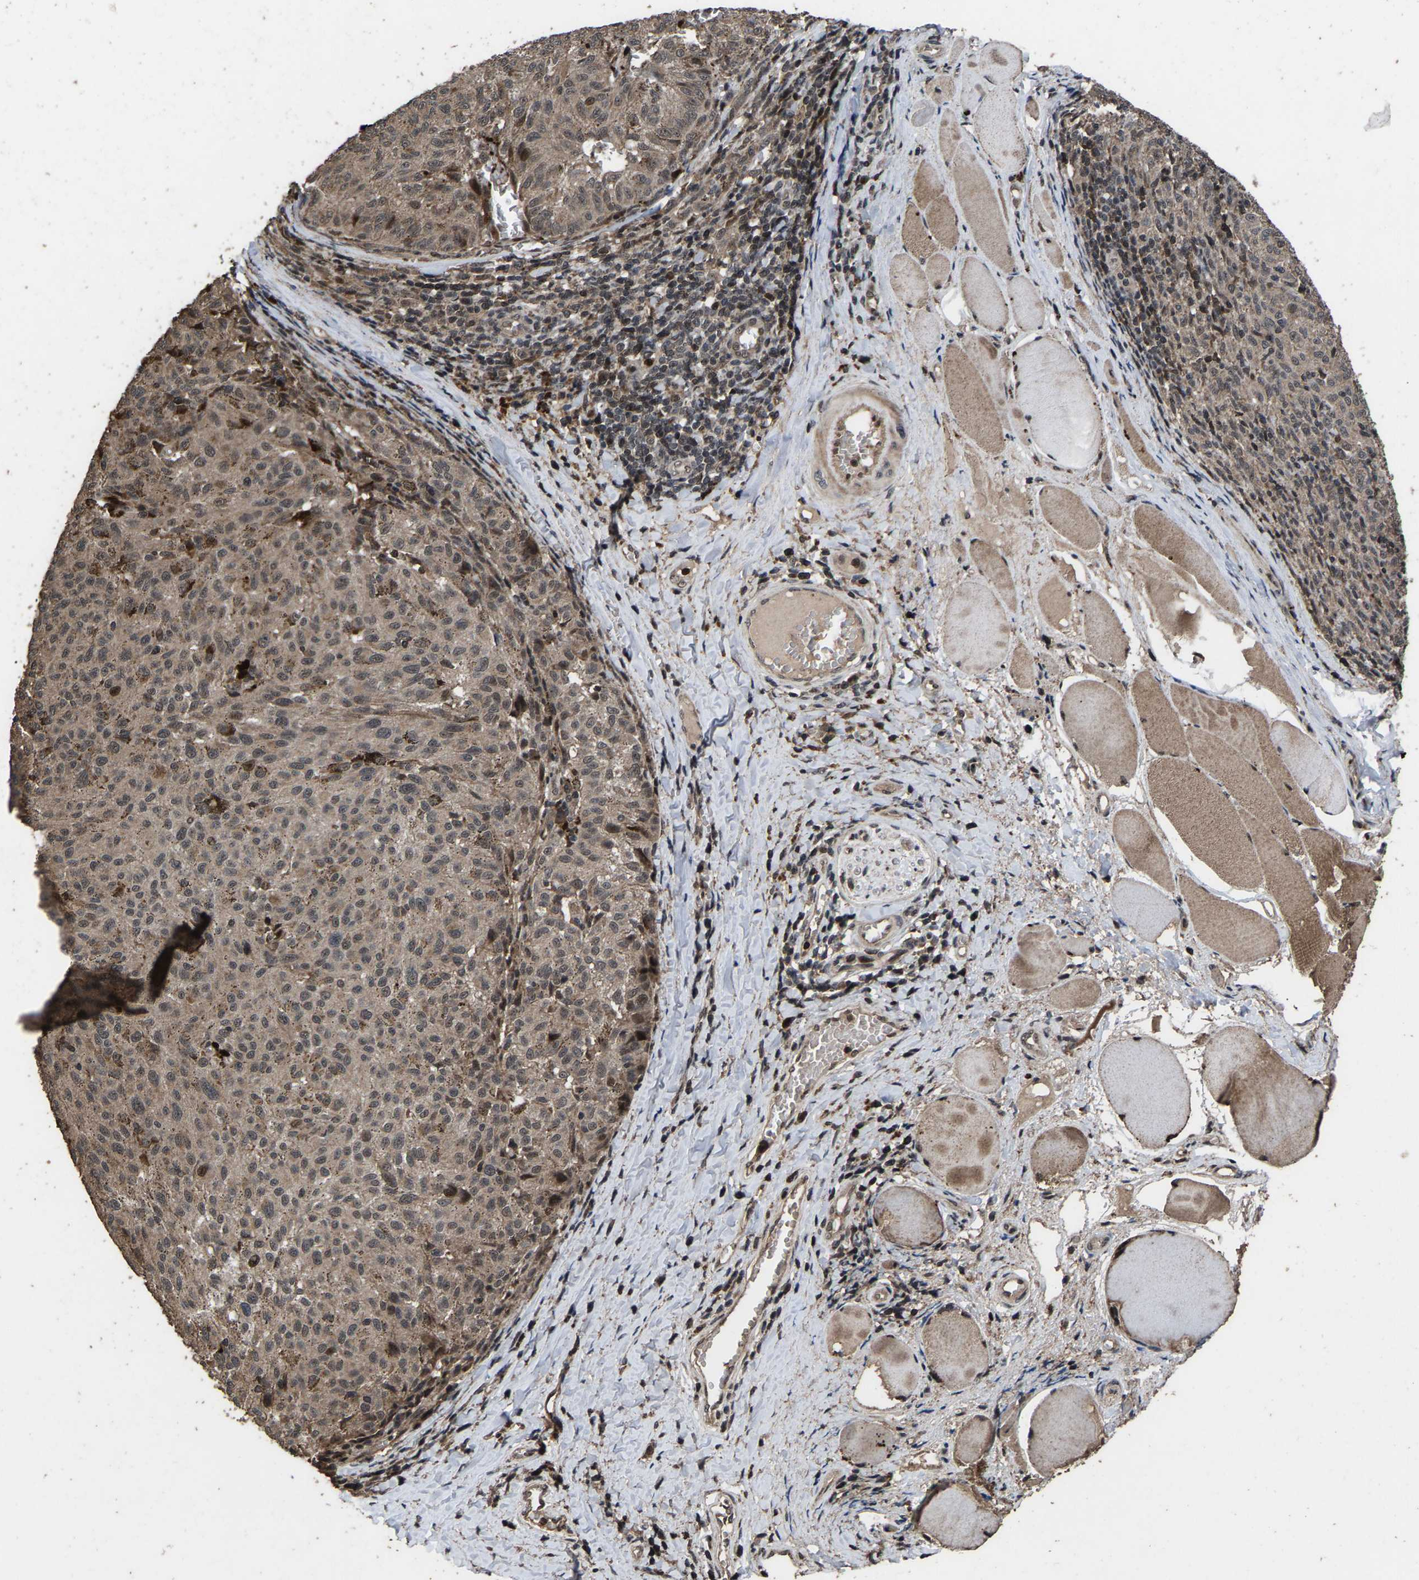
{"staining": {"intensity": "moderate", "quantity": "25%-75%", "location": "cytoplasmic/membranous,nuclear"}, "tissue": "melanoma", "cell_type": "Tumor cells", "image_type": "cancer", "snomed": [{"axis": "morphology", "description": "Malignant melanoma, NOS"}, {"axis": "topography", "description": "Skin"}], "caption": "This is an image of immunohistochemistry (IHC) staining of melanoma, which shows moderate positivity in the cytoplasmic/membranous and nuclear of tumor cells.", "gene": "HAUS6", "patient": {"sex": "female", "age": 72}}